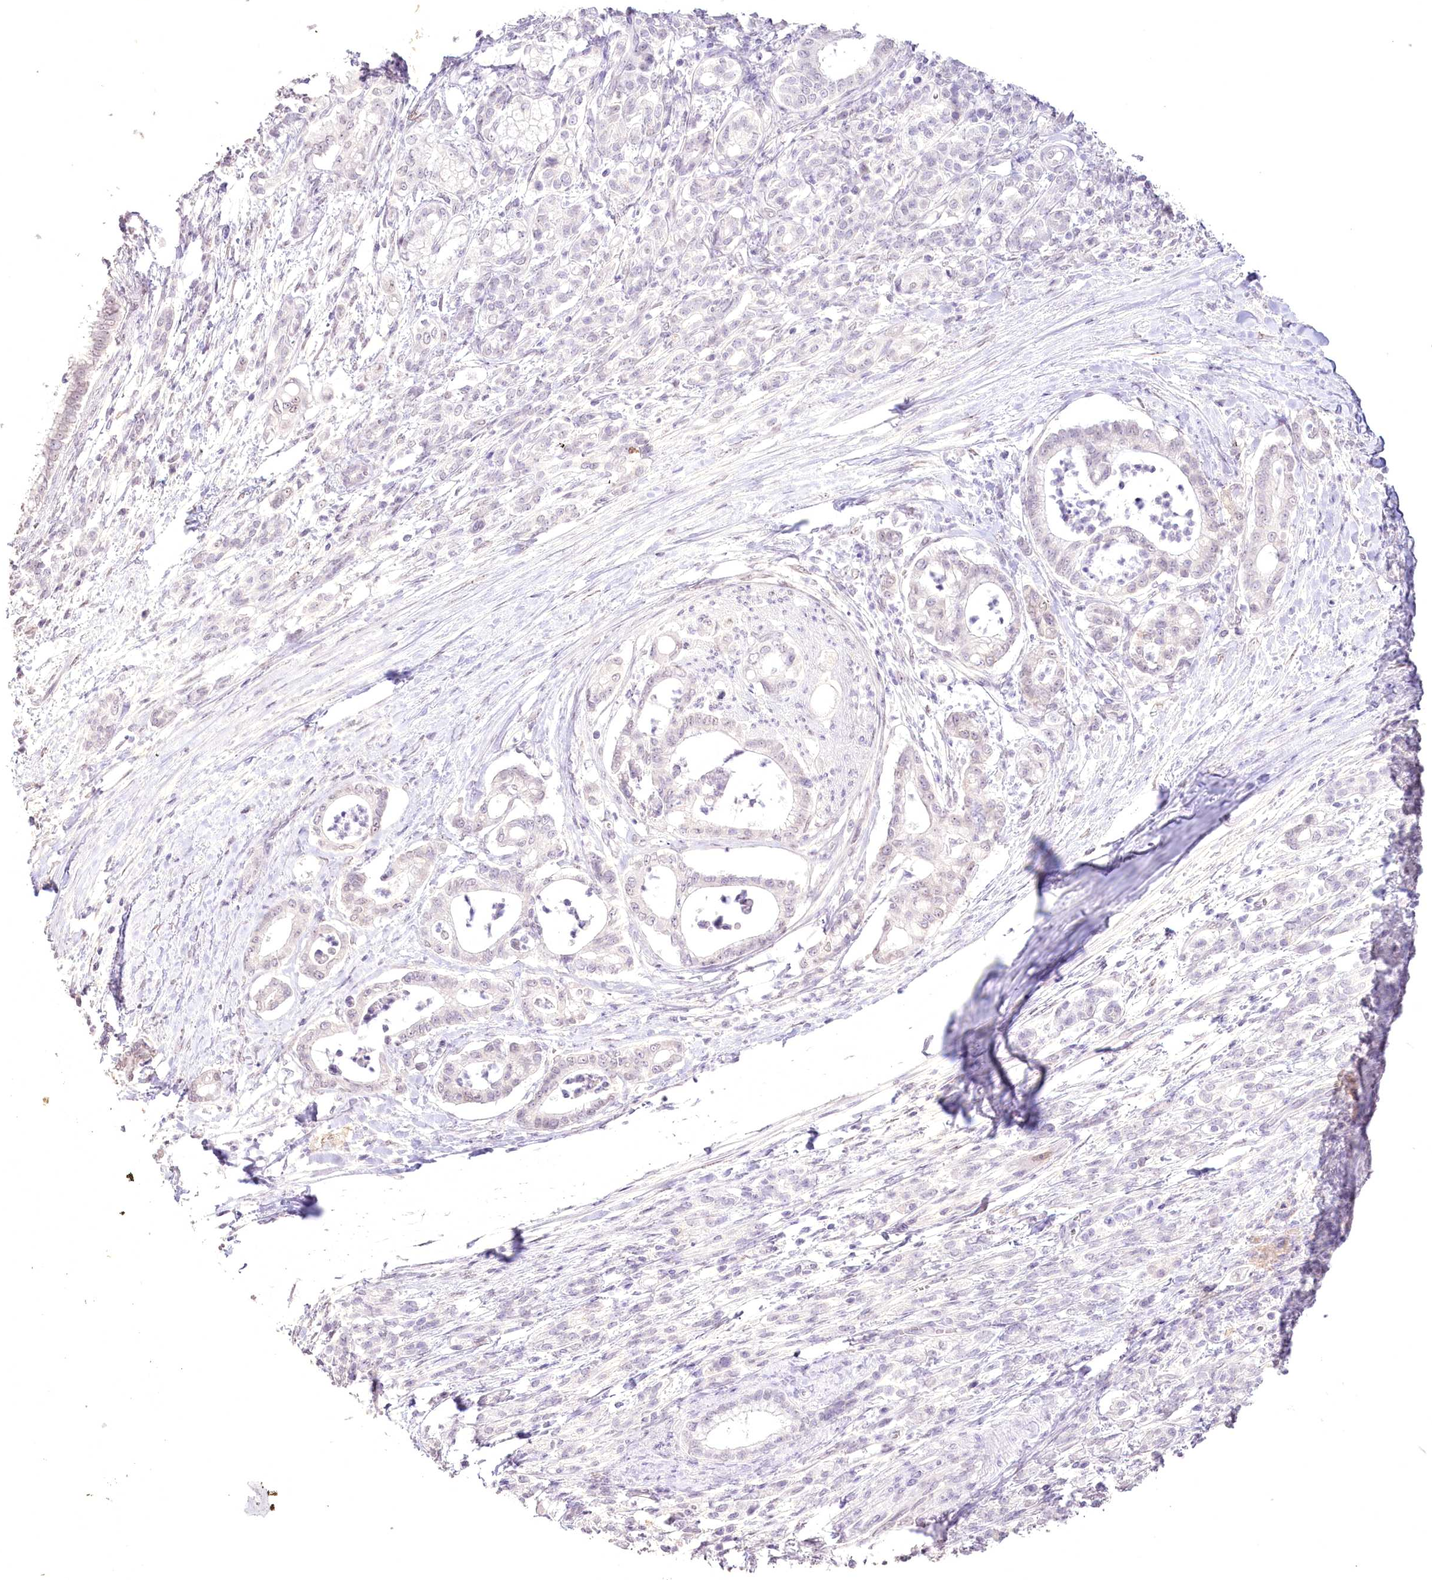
{"staining": {"intensity": "negative", "quantity": "none", "location": "none"}, "tissue": "pancreatic cancer", "cell_type": "Tumor cells", "image_type": "cancer", "snomed": [{"axis": "morphology", "description": "Adenocarcinoma, NOS"}, {"axis": "topography", "description": "Pancreas"}], "caption": "Immunohistochemical staining of human pancreatic cancer (adenocarcinoma) reveals no significant positivity in tumor cells.", "gene": "SLC39A10", "patient": {"sex": "female", "age": 55}}